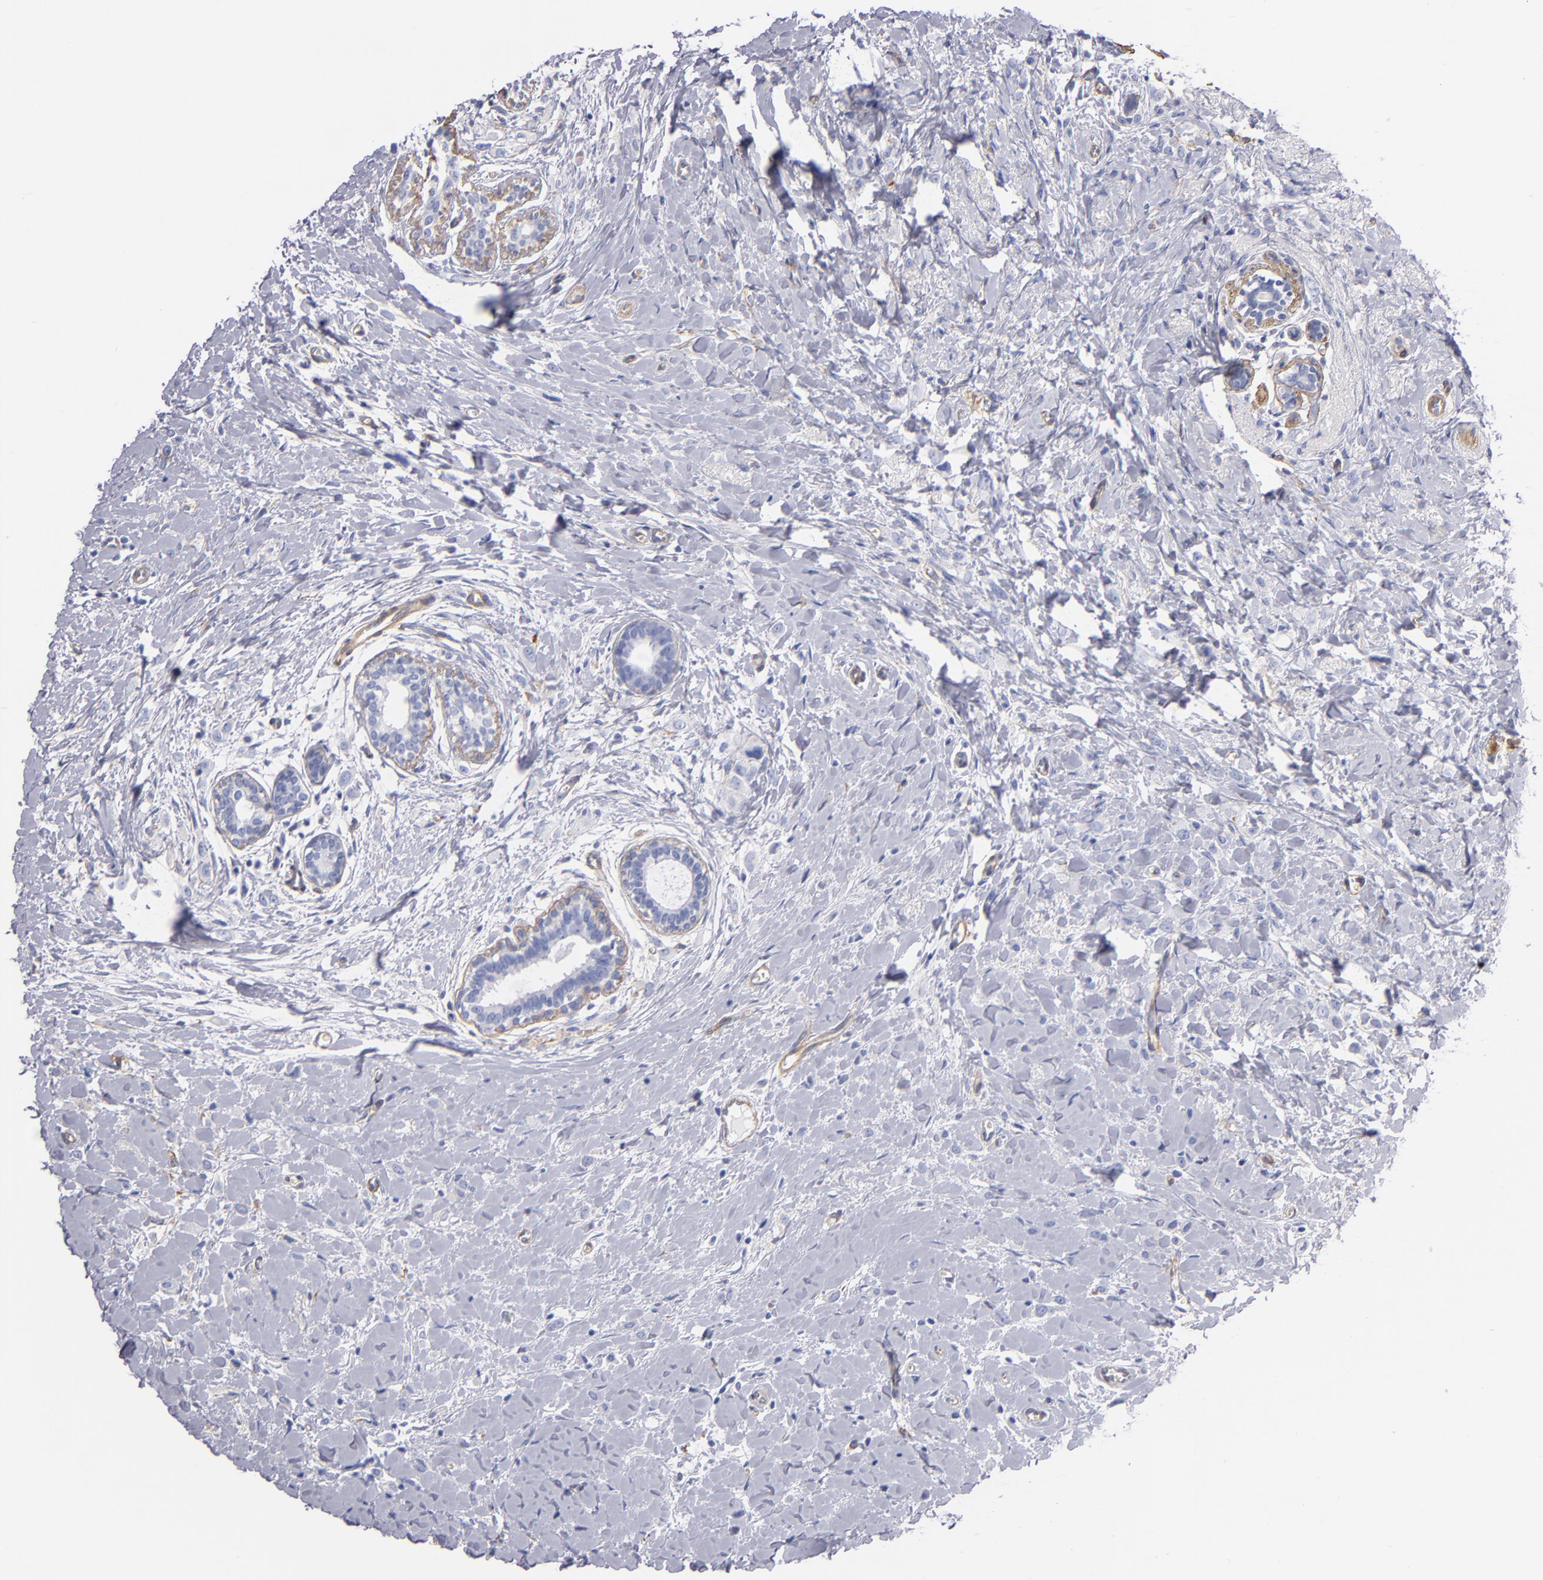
{"staining": {"intensity": "negative", "quantity": "none", "location": "none"}, "tissue": "breast cancer", "cell_type": "Tumor cells", "image_type": "cancer", "snomed": [{"axis": "morphology", "description": "Lobular carcinoma"}, {"axis": "topography", "description": "Breast"}], "caption": "Protein analysis of breast lobular carcinoma shows no significant staining in tumor cells. The staining was performed using DAB to visualize the protein expression in brown, while the nuclei were stained in blue with hematoxylin (Magnification: 20x).", "gene": "LAMC1", "patient": {"sex": "female", "age": 57}}